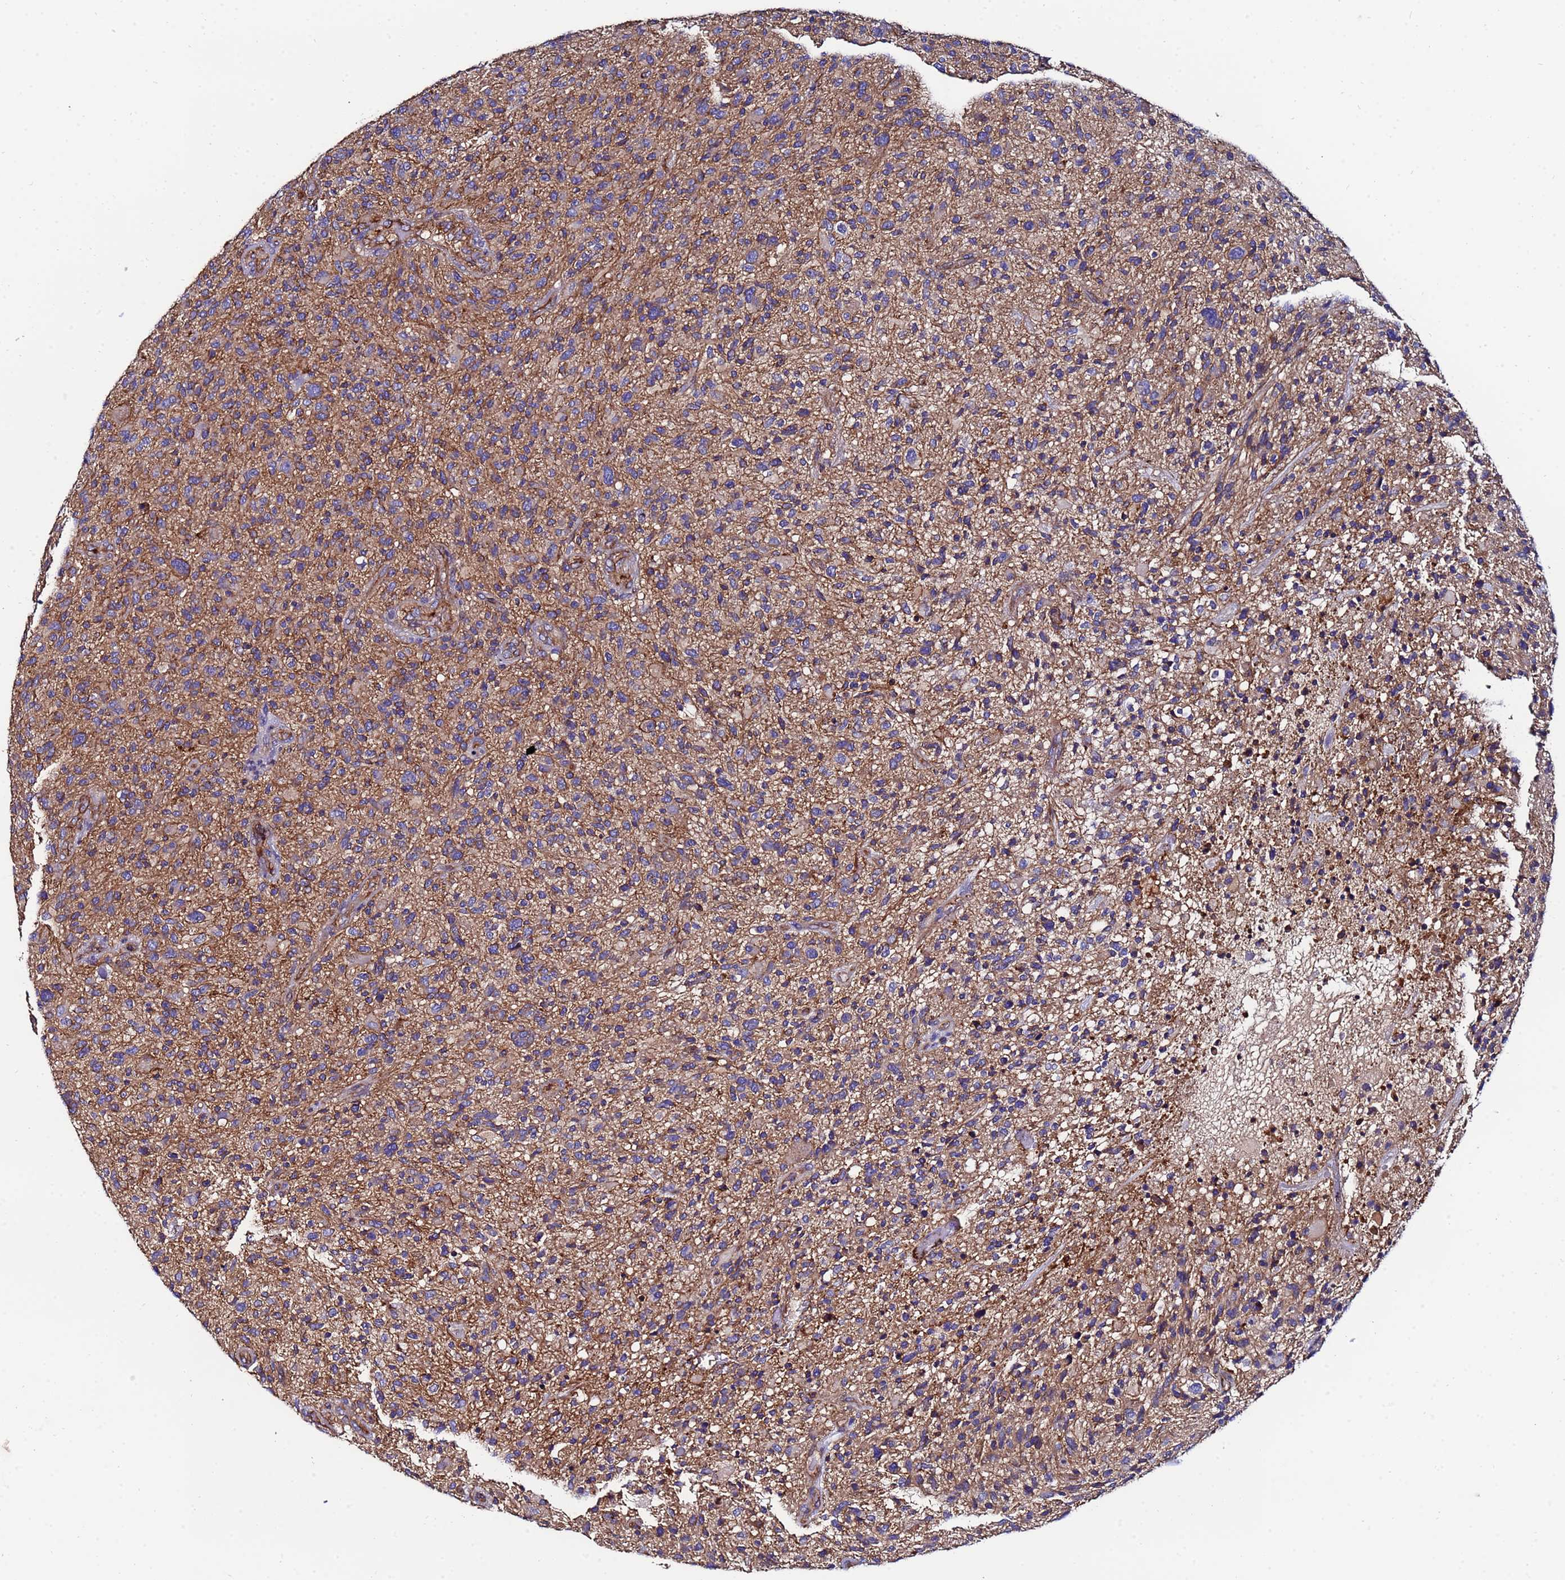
{"staining": {"intensity": "moderate", "quantity": ">75%", "location": "cytoplasmic/membranous"}, "tissue": "glioma", "cell_type": "Tumor cells", "image_type": "cancer", "snomed": [{"axis": "morphology", "description": "Glioma, malignant, High grade"}, {"axis": "topography", "description": "Brain"}], "caption": "Malignant high-grade glioma stained for a protein (brown) shows moderate cytoplasmic/membranous positive positivity in about >75% of tumor cells.", "gene": "POTEE", "patient": {"sex": "male", "age": 47}}